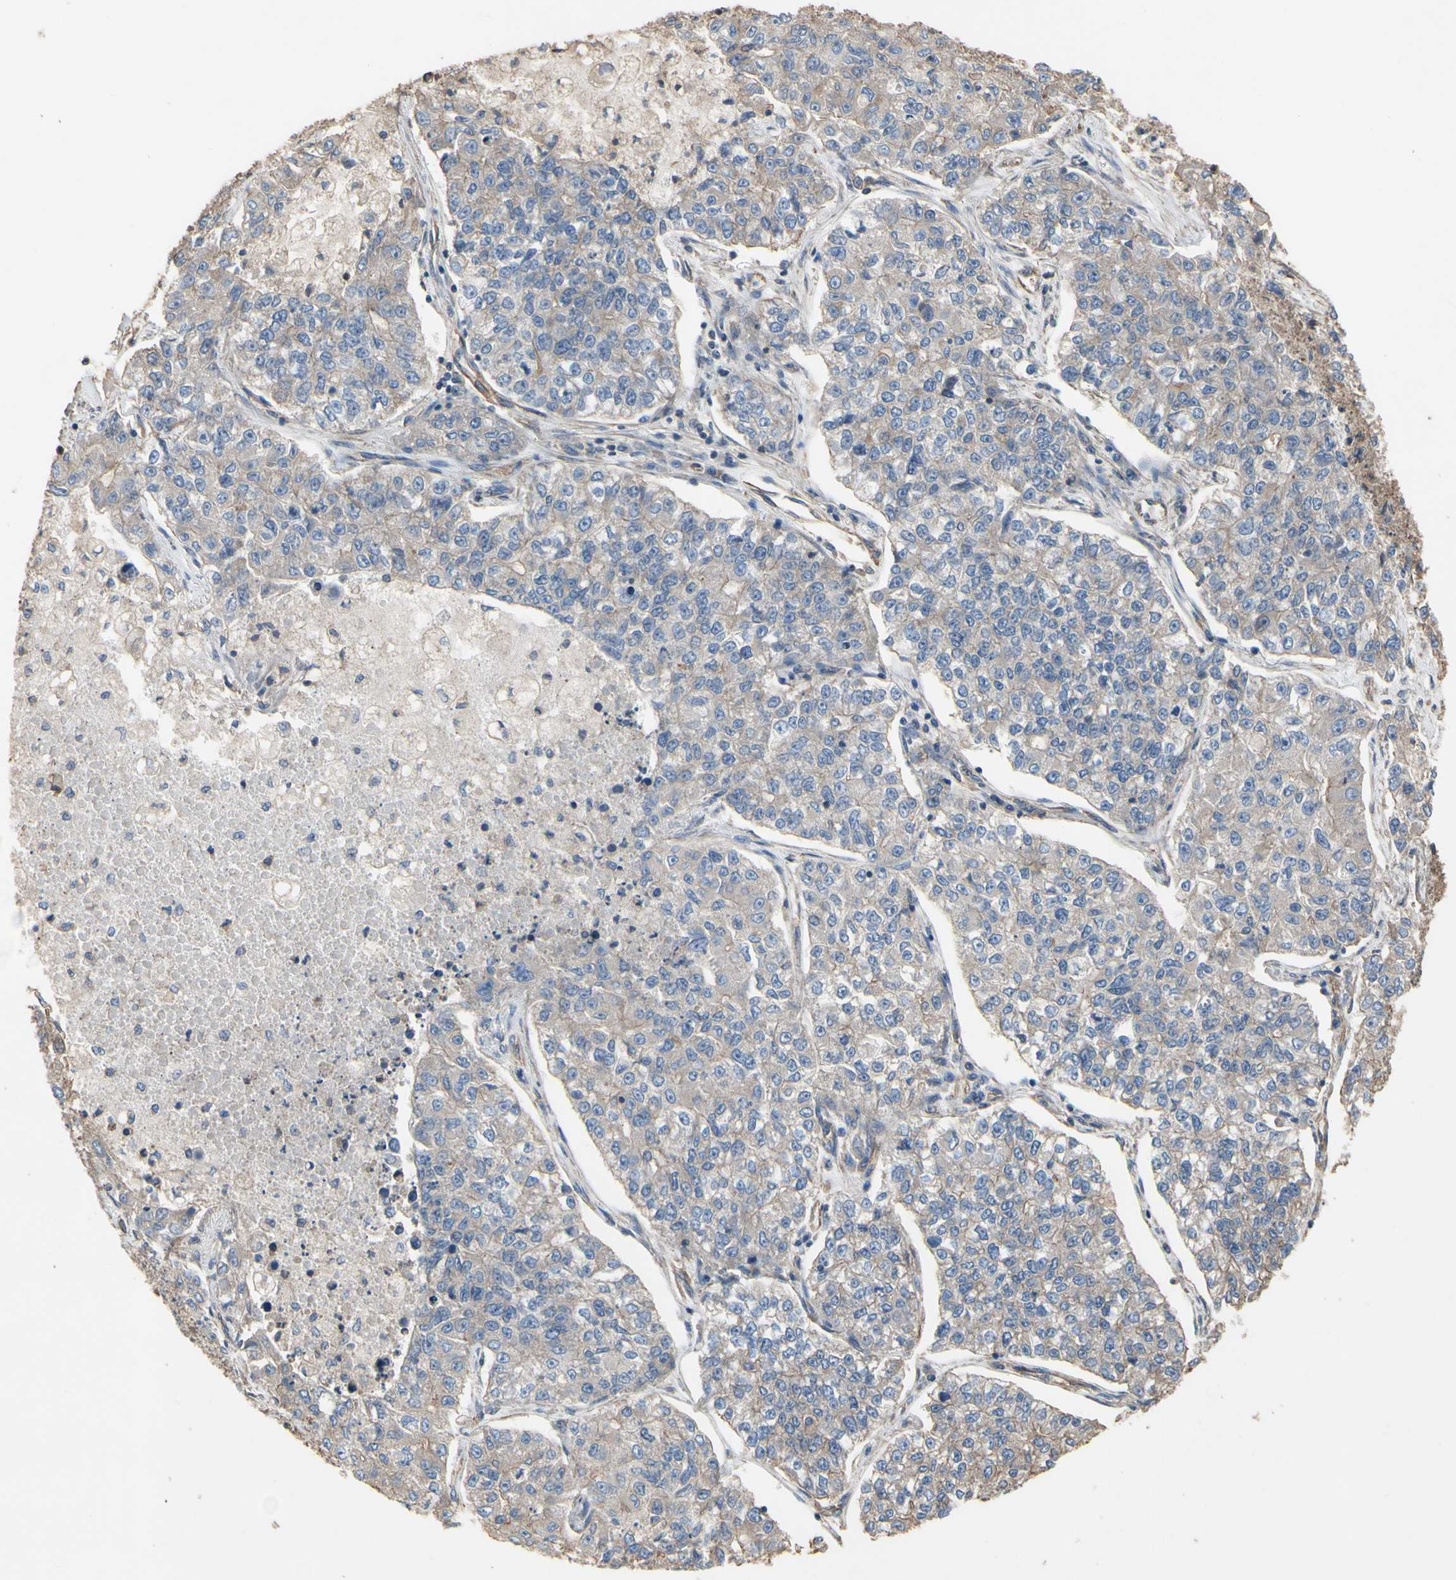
{"staining": {"intensity": "weak", "quantity": "25%-75%", "location": "cytoplasmic/membranous"}, "tissue": "lung cancer", "cell_type": "Tumor cells", "image_type": "cancer", "snomed": [{"axis": "morphology", "description": "Adenocarcinoma, NOS"}, {"axis": "topography", "description": "Lung"}], "caption": "Lung adenocarcinoma tissue reveals weak cytoplasmic/membranous staining in approximately 25%-75% of tumor cells (brown staining indicates protein expression, while blue staining denotes nuclei).", "gene": "PDZK1", "patient": {"sex": "male", "age": 49}}